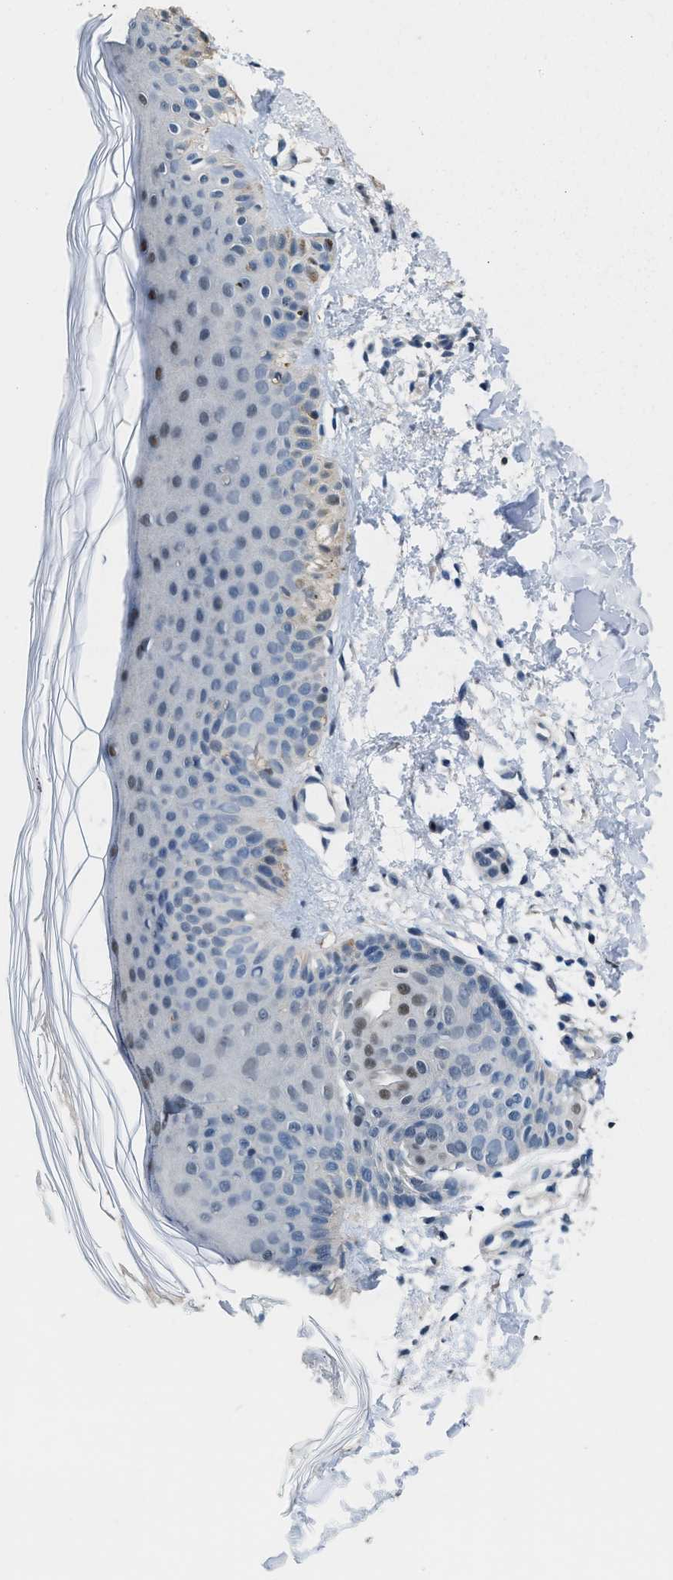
{"staining": {"intensity": "negative", "quantity": "none", "location": "none"}, "tissue": "skin", "cell_type": "Fibroblasts", "image_type": "normal", "snomed": [{"axis": "morphology", "description": "Normal tissue, NOS"}, {"axis": "morphology", "description": "Malignant melanoma, NOS"}, {"axis": "topography", "description": "Skin"}], "caption": "Skin stained for a protein using immunohistochemistry (IHC) exhibits no positivity fibroblasts.", "gene": "ZNF20", "patient": {"sex": "male", "age": 83}}